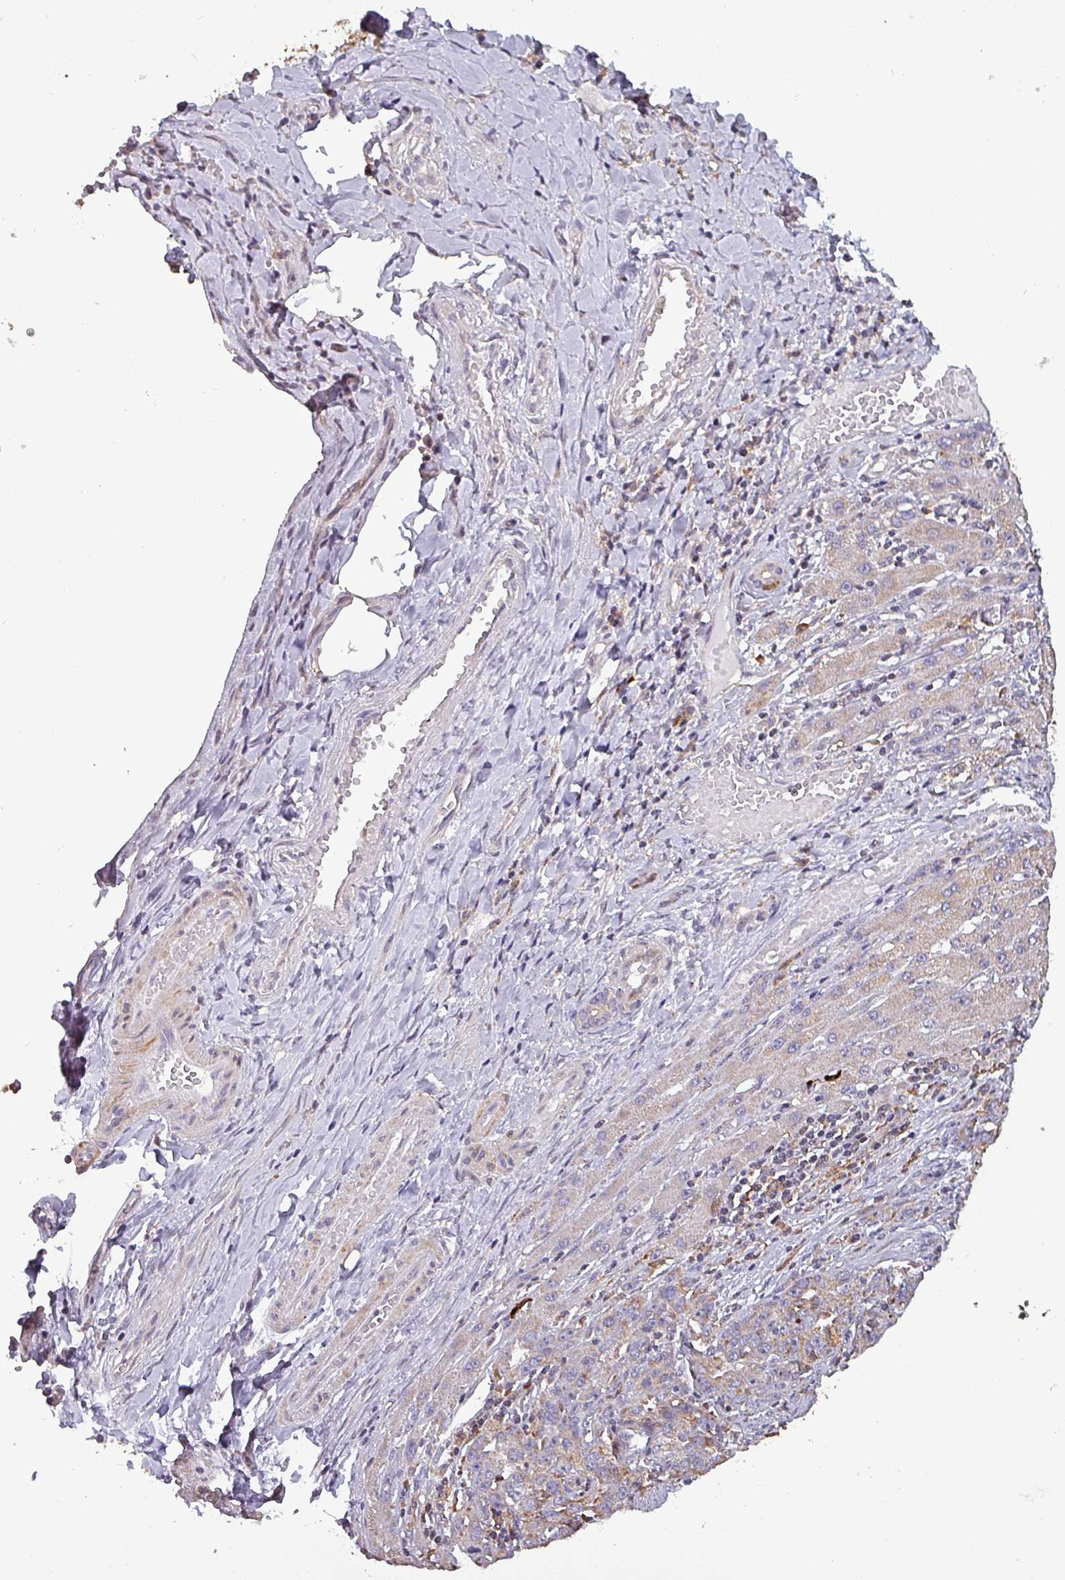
{"staining": {"intensity": "moderate", "quantity": ">75%", "location": "cytoplasmic/membranous"}, "tissue": "liver cancer", "cell_type": "Tumor cells", "image_type": "cancer", "snomed": [{"axis": "morphology", "description": "Cholangiocarcinoma"}, {"axis": "topography", "description": "Liver"}], "caption": "Immunohistochemical staining of liver cholangiocarcinoma shows moderate cytoplasmic/membranous protein staining in about >75% of tumor cells.", "gene": "SCIN", "patient": {"sex": "male", "age": 59}}